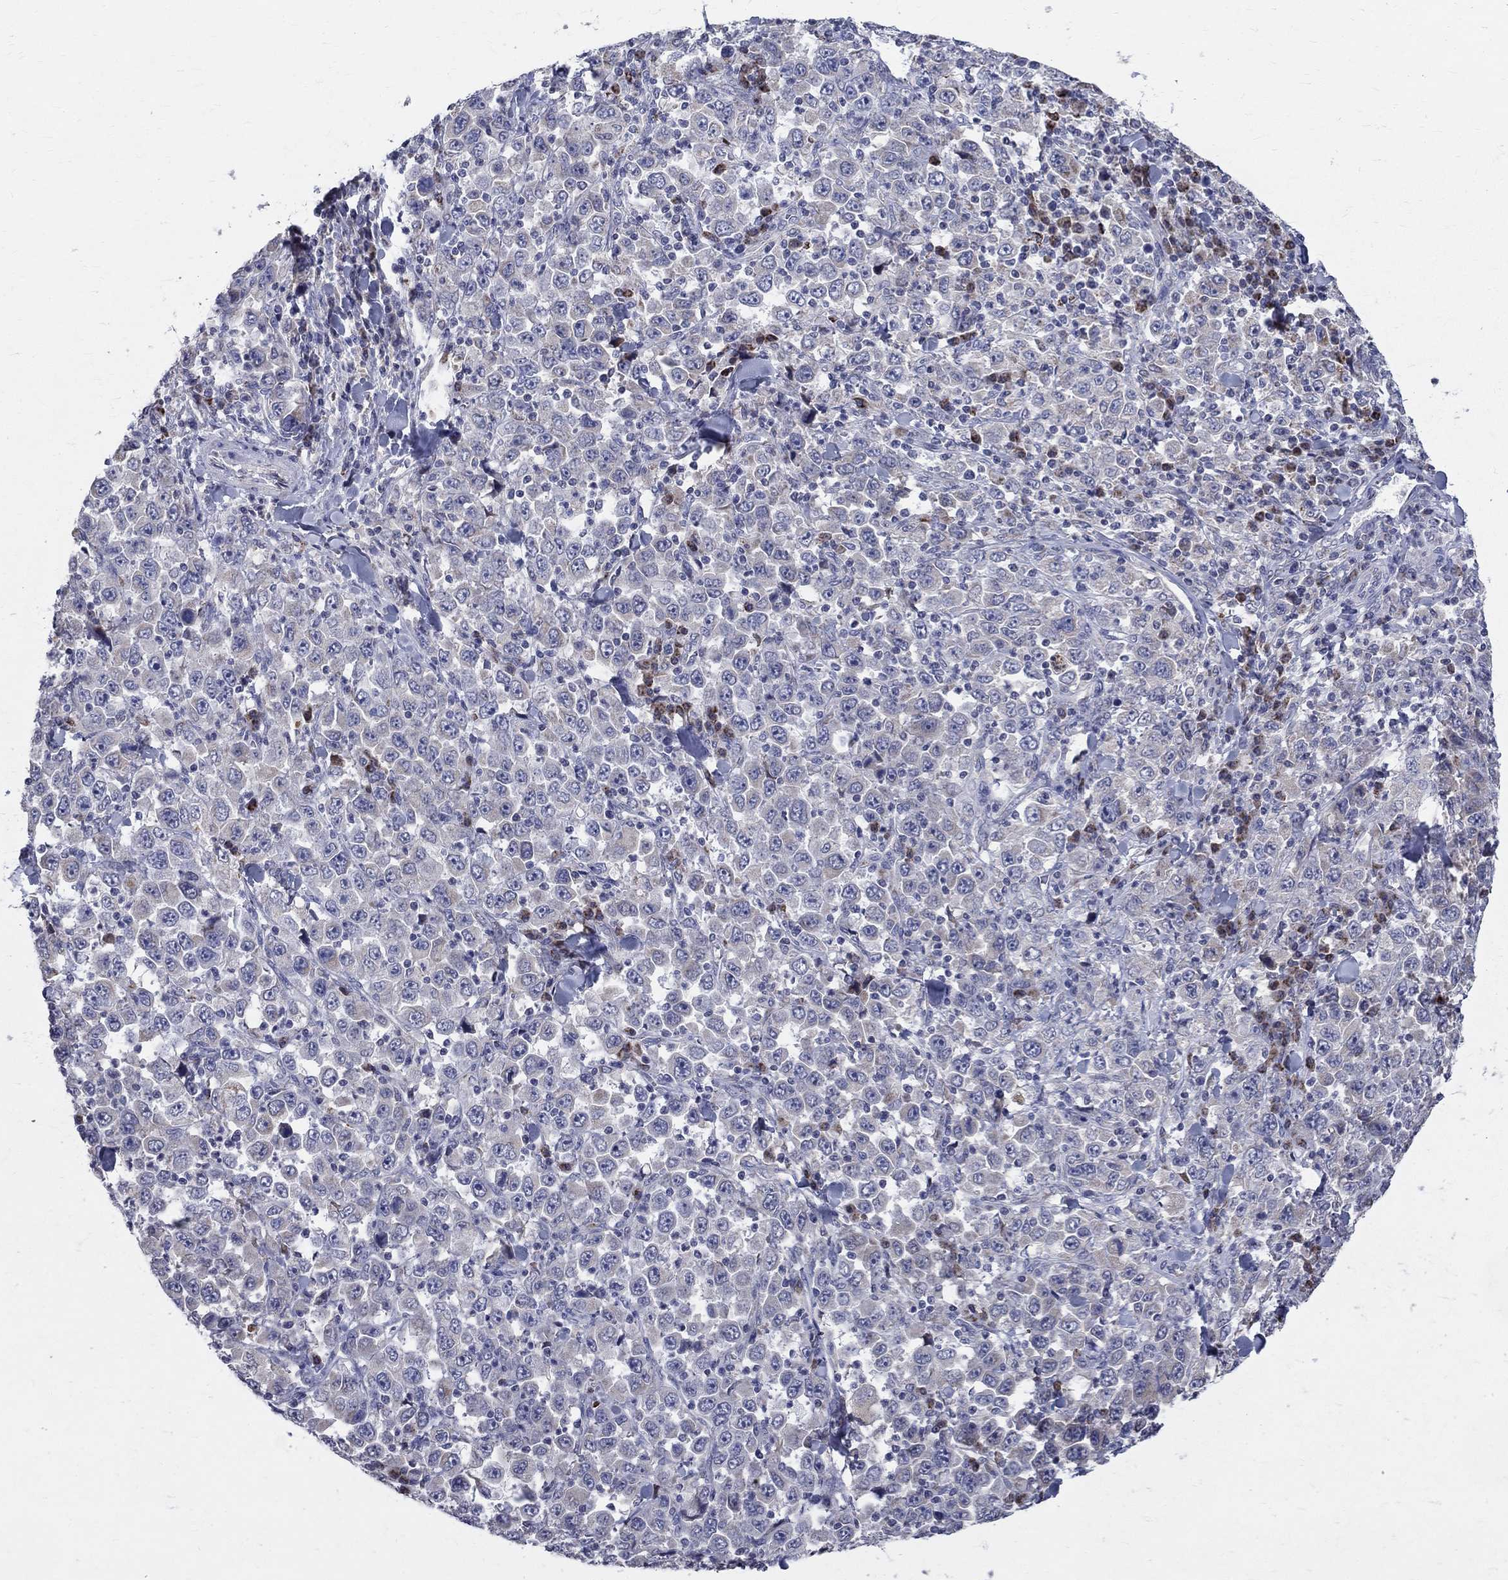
{"staining": {"intensity": "negative", "quantity": "none", "location": "none"}, "tissue": "stomach cancer", "cell_type": "Tumor cells", "image_type": "cancer", "snomed": [{"axis": "morphology", "description": "Normal tissue, NOS"}, {"axis": "morphology", "description": "Adenocarcinoma, NOS"}, {"axis": "topography", "description": "Stomach, upper"}, {"axis": "topography", "description": "Stomach"}], "caption": "DAB (3,3'-diaminobenzidine) immunohistochemical staining of stomach cancer (adenocarcinoma) reveals no significant expression in tumor cells. (DAB (3,3'-diaminobenzidine) immunohistochemistry visualized using brightfield microscopy, high magnification).", "gene": "SLC4A10", "patient": {"sex": "male", "age": 59}}